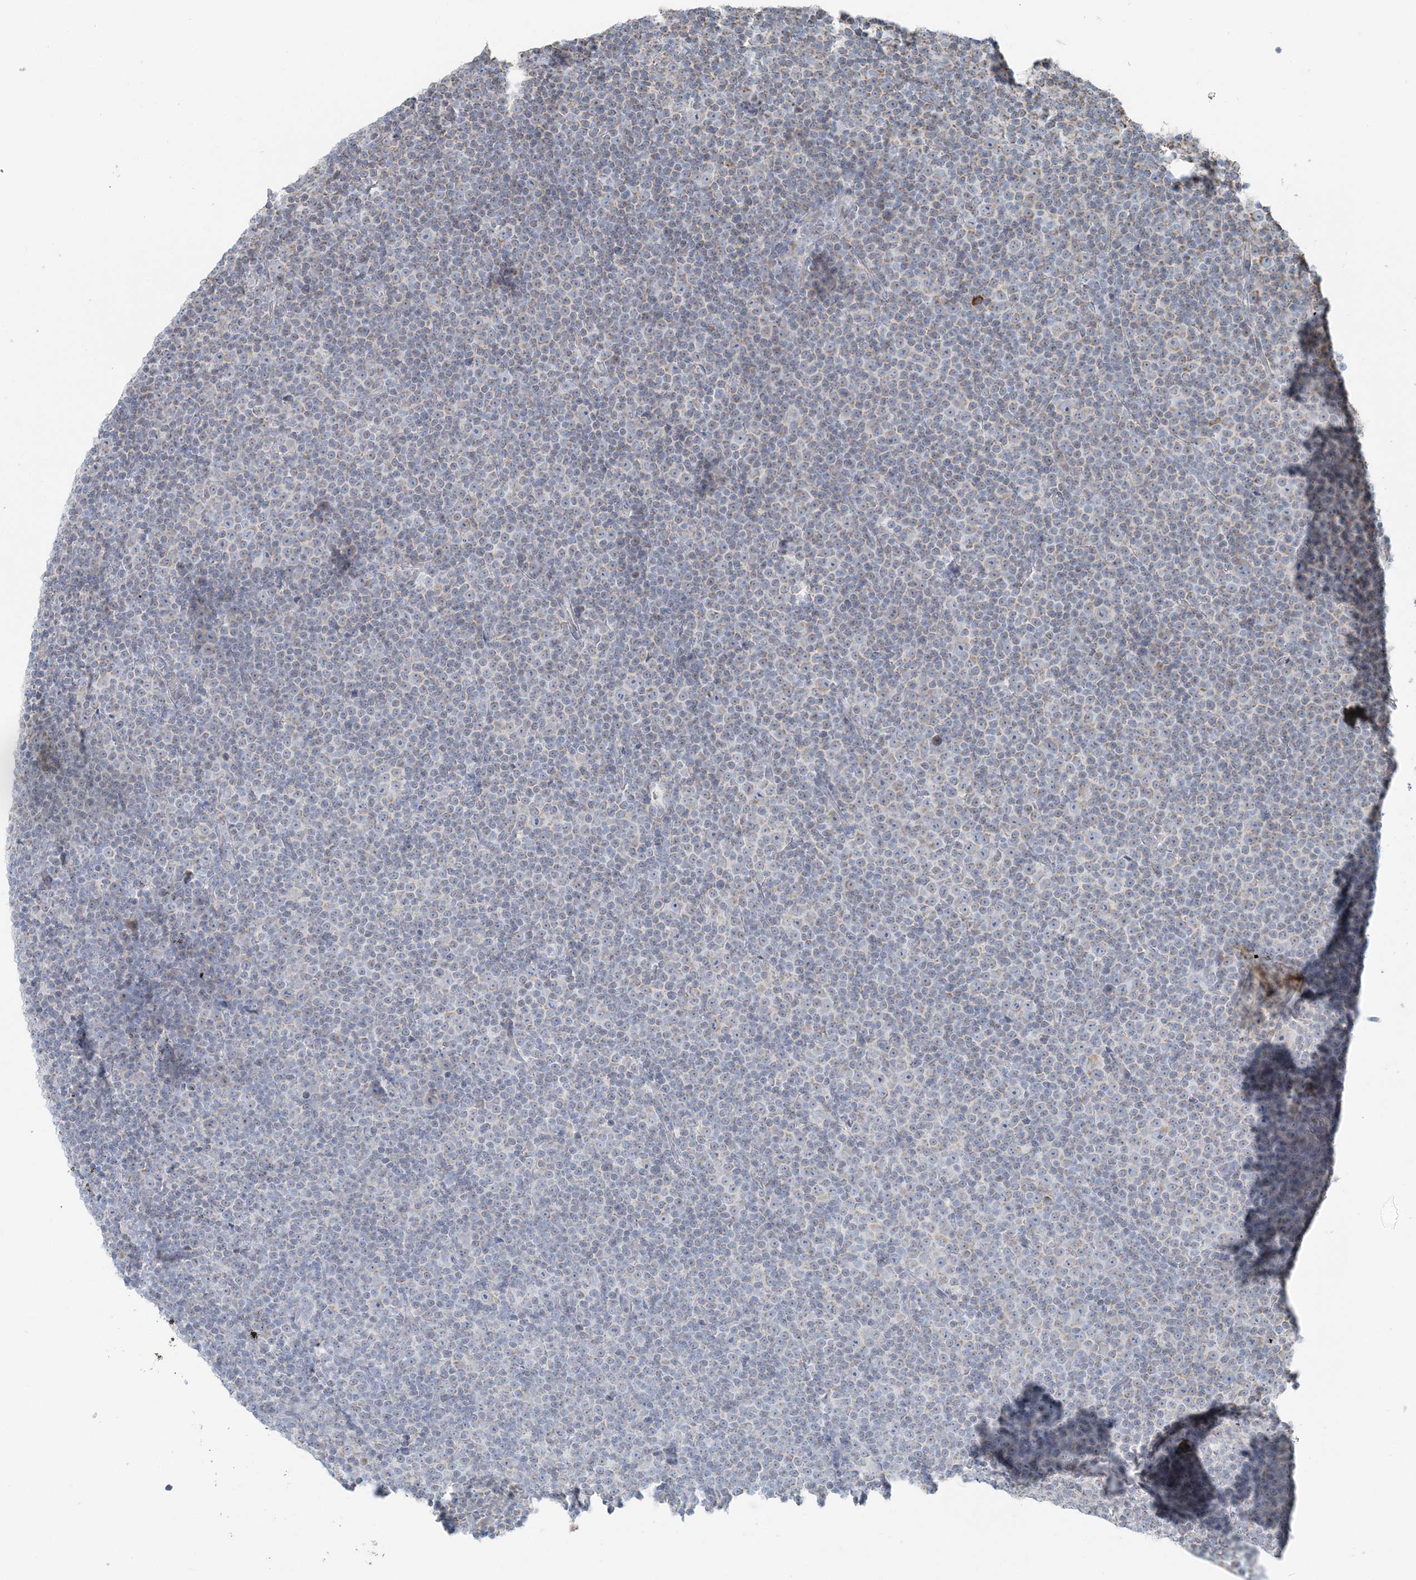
{"staining": {"intensity": "negative", "quantity": "none", "location": "none"}, "tissue": "lymphoma", "cell_type": "Tumor cells", "image_type": "cancer", "snomed": [{"axis": "morphology", "description": "Malignant lymphoma, non-Hodgkin's type, Low grade"}, {"axis": "topography", "description": "Lymph node"}], "caption": "This is an immunohistochemistry histopathology image of lymphoma. There is no expression in tumor cells.", "gene": "SLC22A16", "patient": {"sex": "female", "age": 67}}